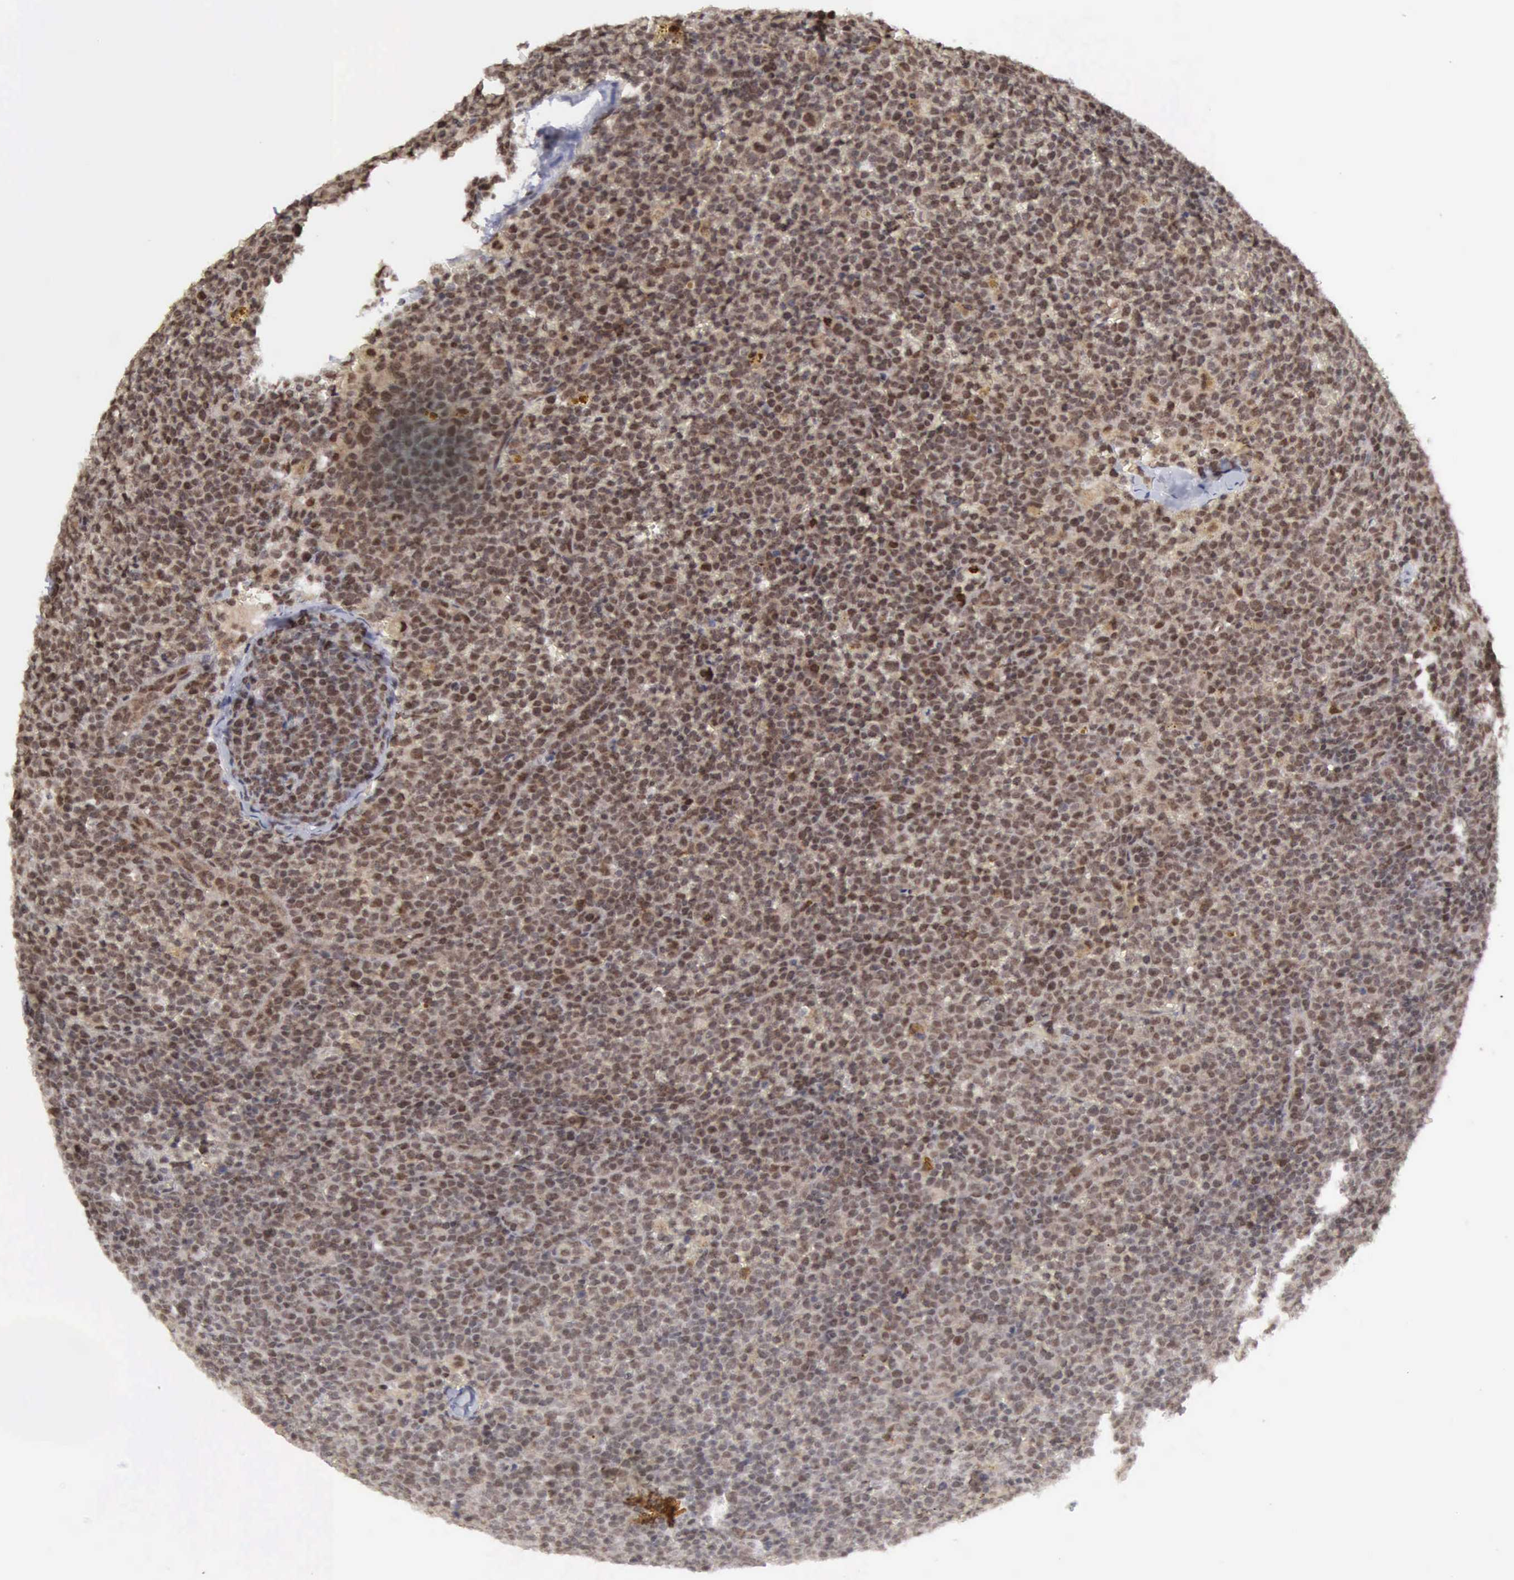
{"staining": {"intensity": "weak", "quantity": "25%-75%", "location": "cytoplasmic/membranous,nuclear"}, "tissue": "lymphoma", "cell_type": "Tumor cells", "image_type": "cancer", "snomed": [{"axis": "morphology", "description": "Malignant lymphoma, non-Hodgkin's type, Low grade"}, {"axis": "topography", "description": "Lymph node"}], "caption": "Protein expression analysis of lymphoma shows weak cytoplasmic/membranous and nuclear staining in approximately 25%-75% of tumor cells. The staining was performed using DAB (3,3'-diaminobenzidine) to visualize the protein expression in brown, while the nuclei were stained in blue with hematoxylin (Magnification: 20x).", "gene": "CDKN2A", "patient": {"sex": "male", "age": 50}}